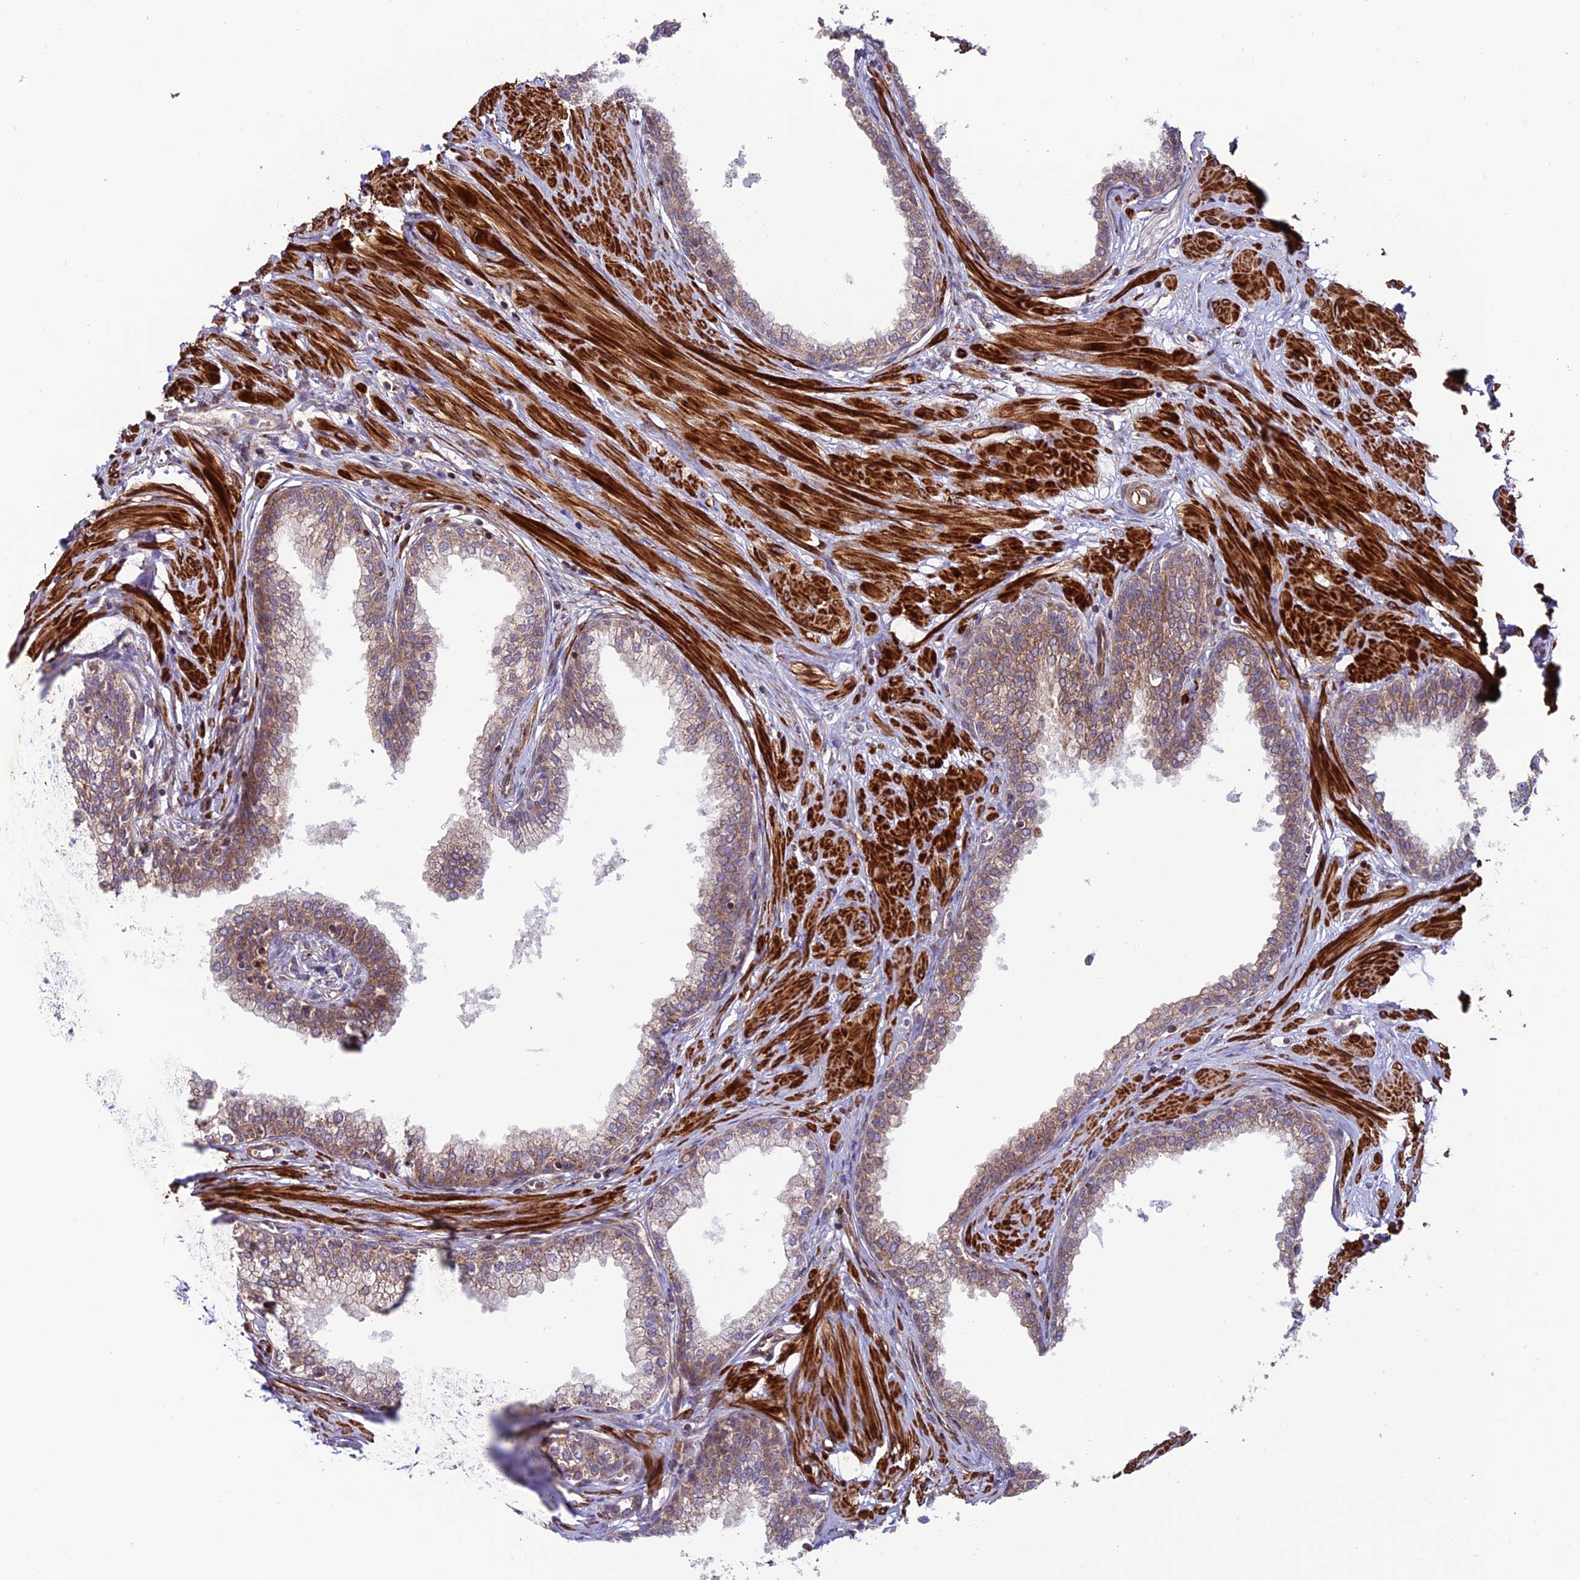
{"staining": {"intensity": "moderate", "quantity": ">75%", "location": "cytoplasmic/membranous"}, "tissue": "prostate", "cell_type": "Glandular cells", "image_type": "normal", "snomed": [{"axis": "morphology", "description": "Normal tissue, NOS"}, {"axis": "morphology", "description": "Urothelial carcinoma, Low grade"}, {"axis": "topography", "description": "Urinary bladder"}, {"axis": "topography", "description": "Prostate"}], "caption": "A micrograph showing moderate cytoplasmic/membranous staining in approximately >75% of glandular cells in normal prostate, as visualized by brown immunohistochemical staining.", "gene": "TNIP3", "patient": {"sex": "male", "age": 60}}